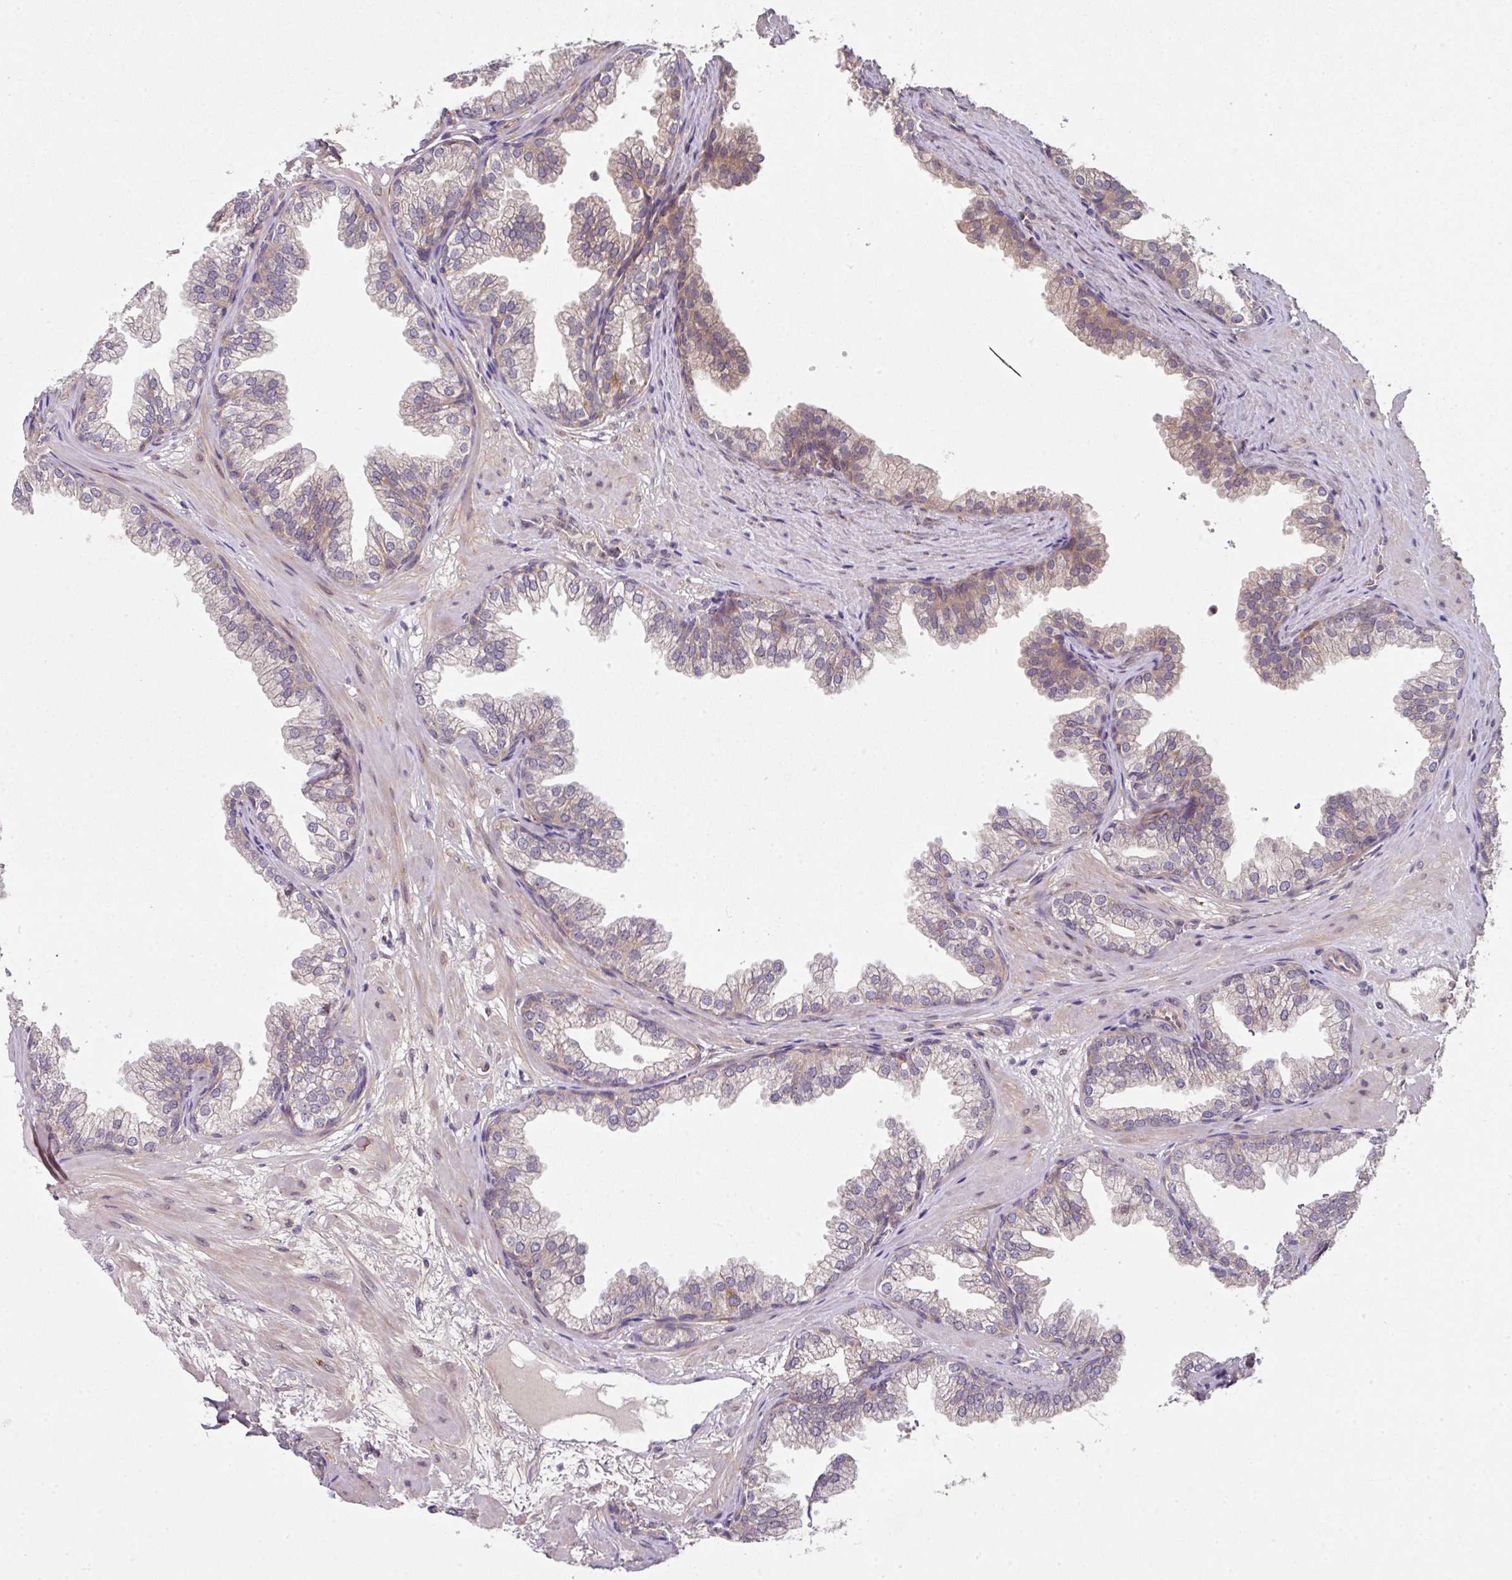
{"staining": {"intensity": "weak", "quantity": "25%-75%", "location": "cytoplasmic/membranous"}, "tissue": "prostate", "cell_type": "Glandular cells", "image_type": "normal", "snomed": [{"axis": "morphology", "description": "Normal tissue, NOS"}, {"axis": "topography", "description": "Prostate"}], "caption": "The histopathology image exhibits staining of benign prostate, revealing weak cytoplasmic/membranous protein positivity (brown color) within glandular cells. Immunohistochemistry (ihc) stains the protein of interest in brown and the nuclei are stained blue.", "gene": "CAMLG", "patient": {"sex": "male", "age": 37}}